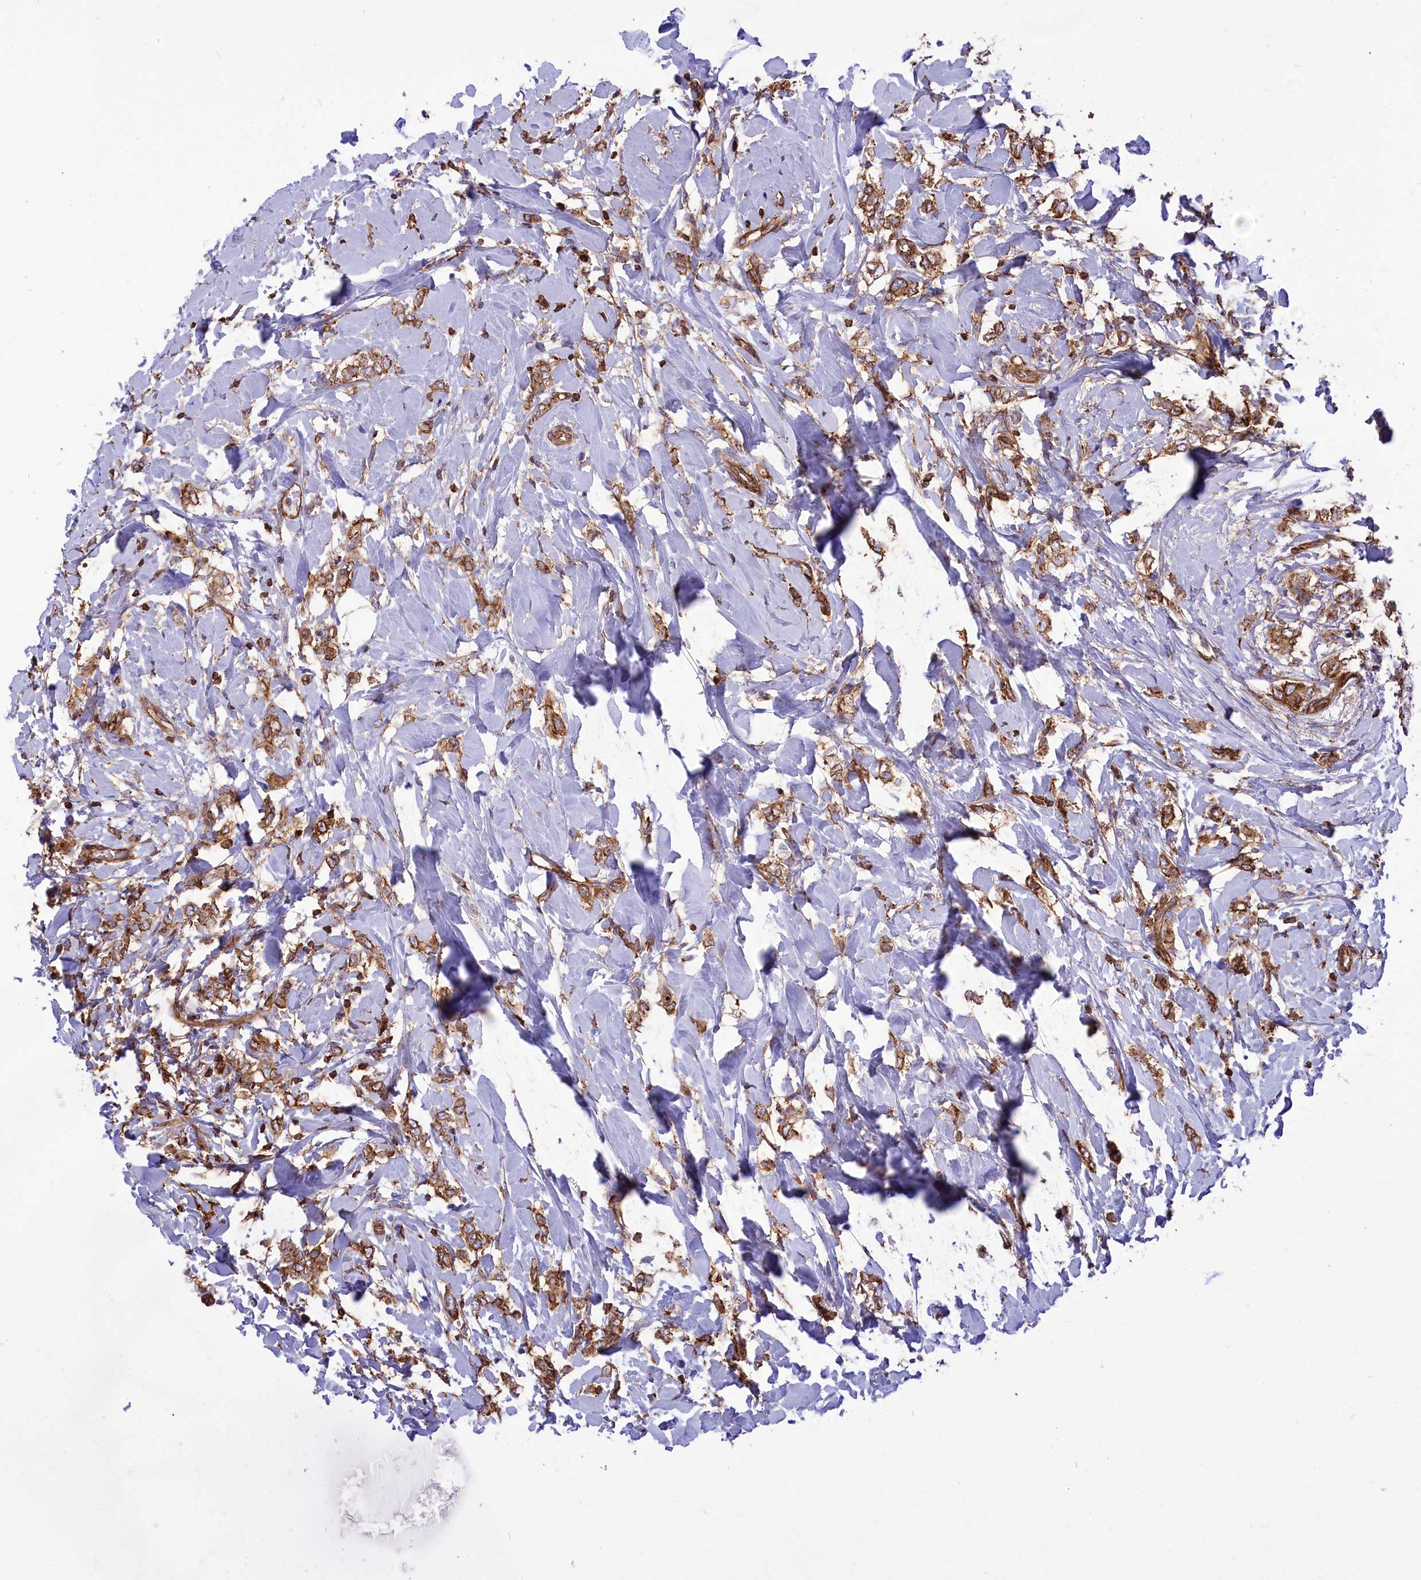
{"staining": {"intensity": "moderate", "quantity": ">75%", "location": "cytoplasmic/membranous"}, "tissue": "breast cancer", "cell_type": "Tumor cells", "image_type": "cancer", "snomed": [{"axis": "morphology", "description": "Normal tissue, NOS"}, {"axis": "morphology", "description": "Lobular carcinoma"}, {"axis": "topography", "description": "Breast"}], "caption": "About >75% of tumor cells in breast lobular carcinoma show moderate cytoplasmic/membranous protein staining as visualized by brown immunohistochemical staining.", "gene": "SEPTIN9", "patient": {"sex": "female", "age": 47}}